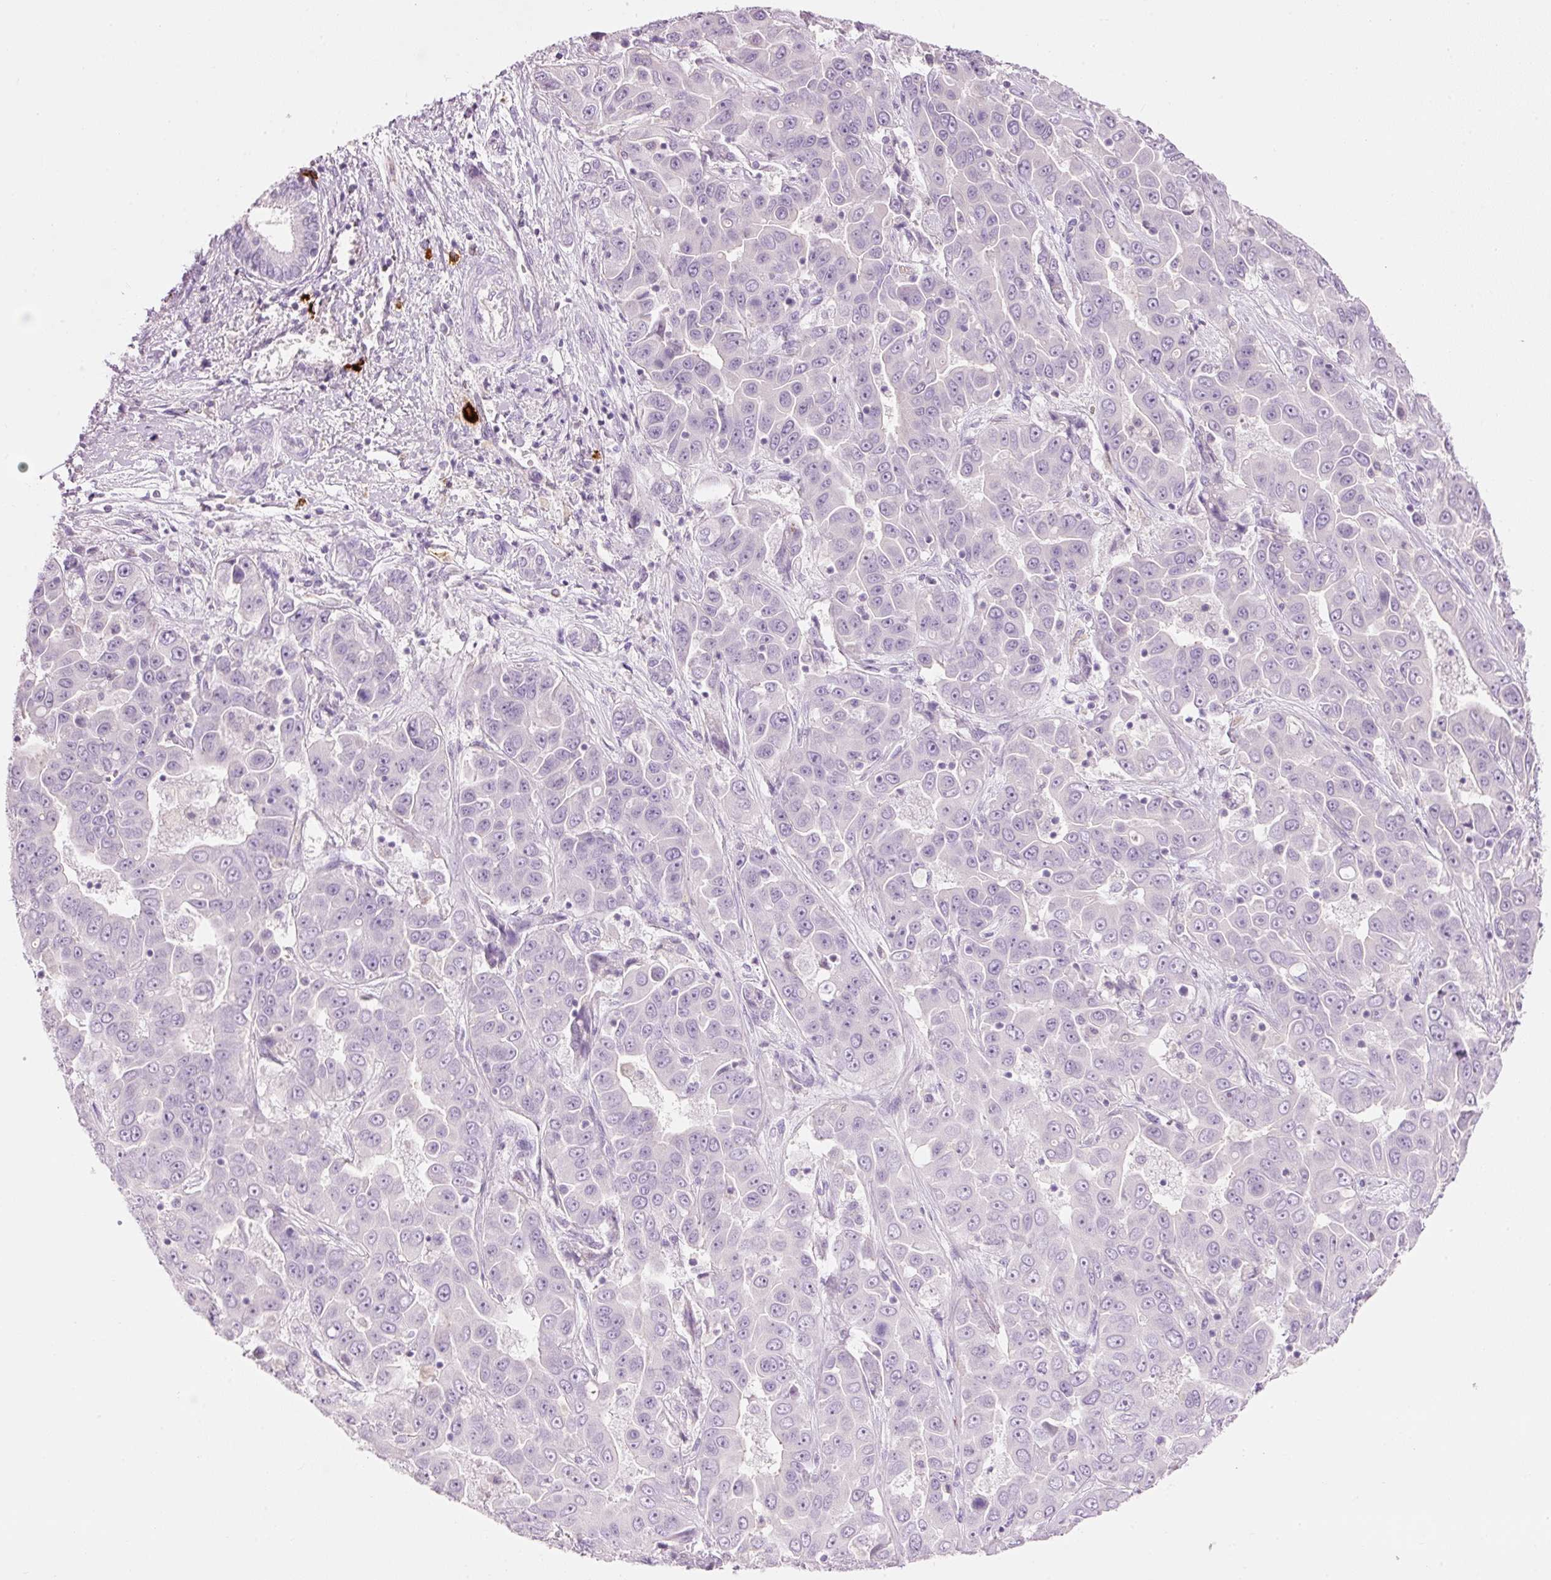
{"staining": {"intensity": "negative", "quantity": "none", "location": "none"}, "tissue": "liver cancer", "cell_type": "Tumor cells", "image_type": "cancer", "snomed": [{"axis": "morphology", "description": "Cholangiocarcinoma"}, {"axis": "topography", "description": "Liver"}], "caption": "IHC micrograph of neoplastic tissue: liver cancer (cholangiocarcinoma) stained with DAB shows no significant protein positivity in tumor cells.", "gene": "CMA1", "patient": {"sex": "female", "age": 52}}